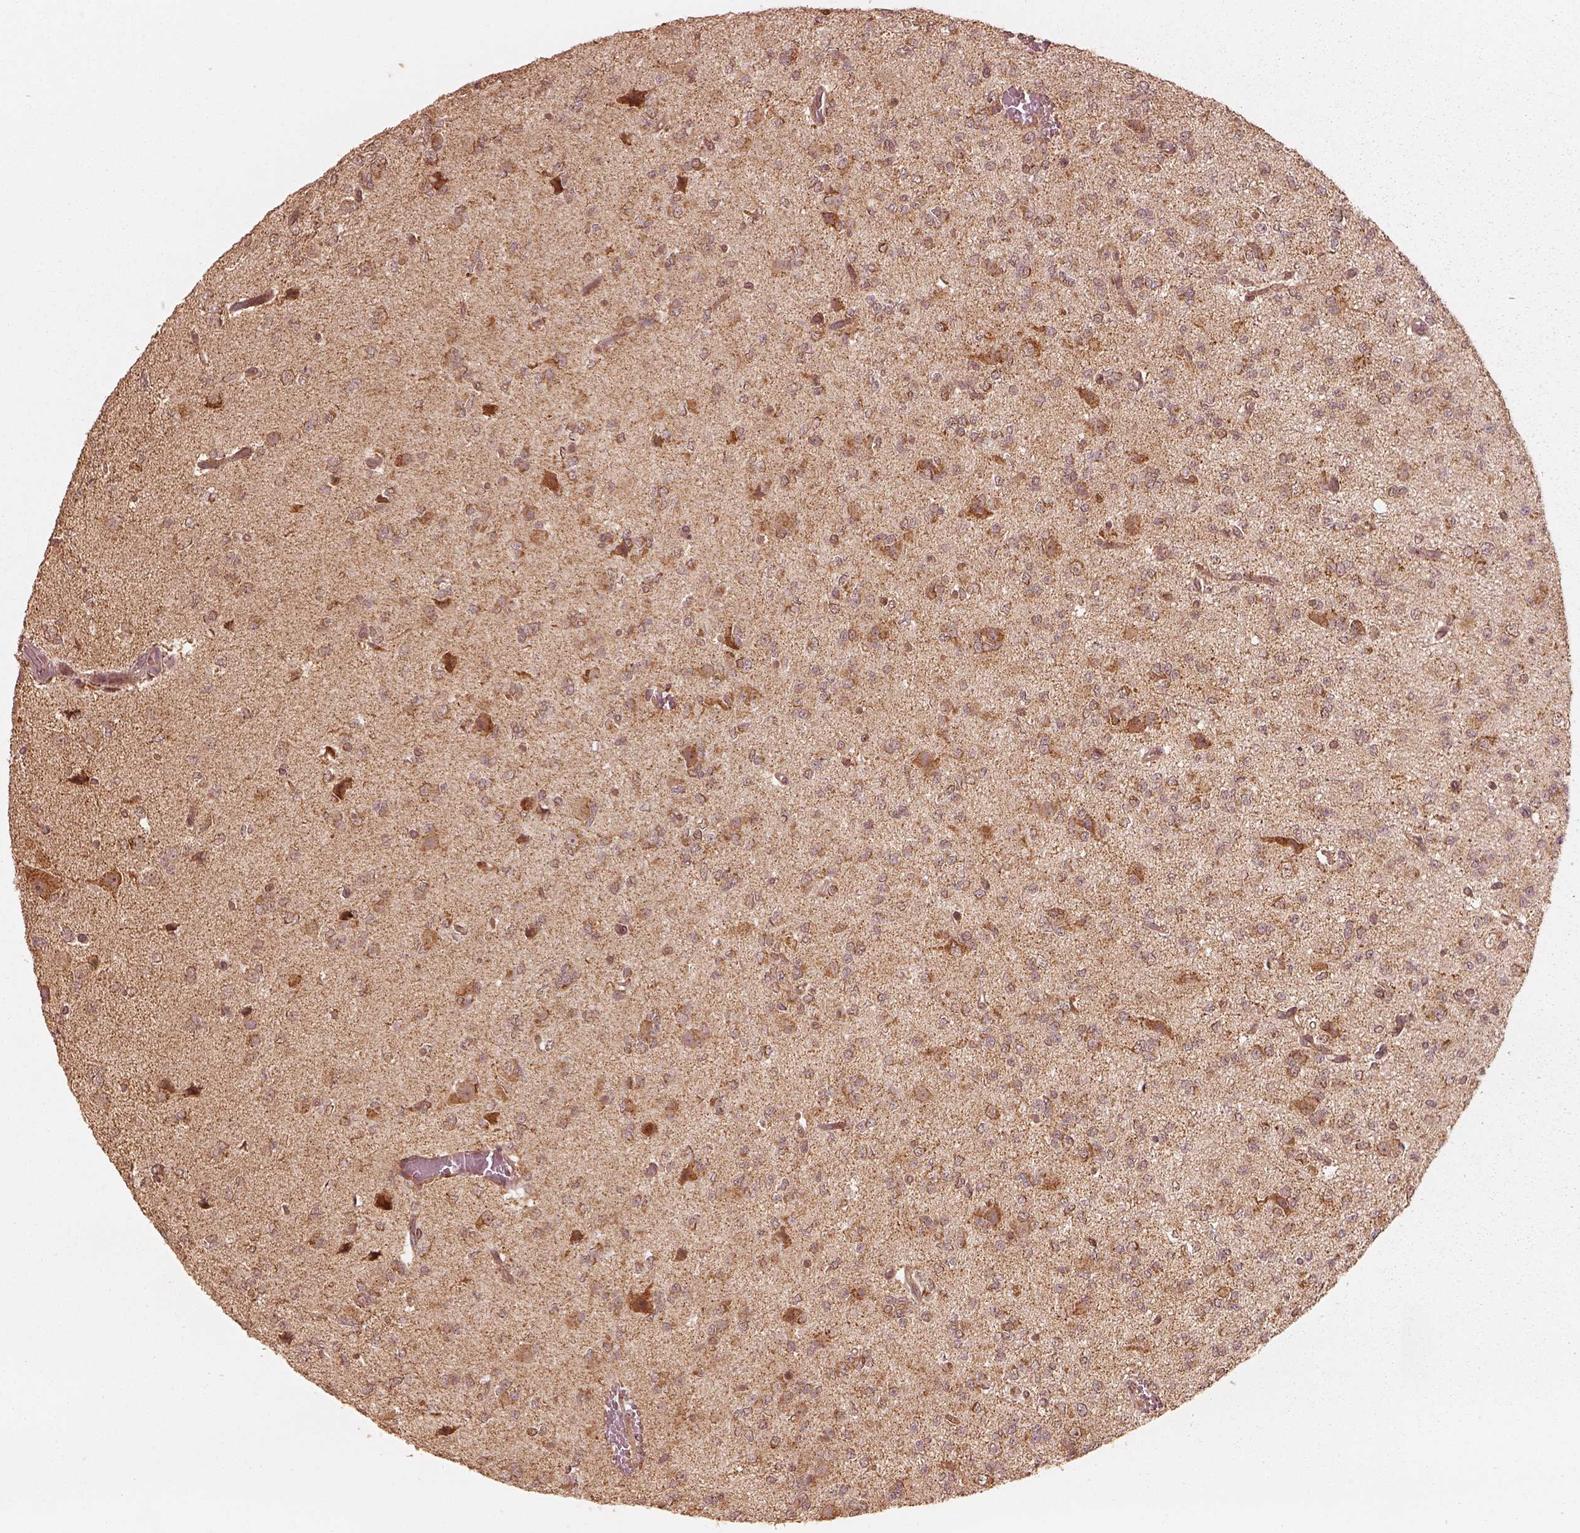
{"staining": {"intensity": "moderate", "quantity": ">75%", "location": "cytoplasmic/membranous"}, "tissue": "glioma", "cell_type": "Tumor cells", "image_type": "cancer", "snomed": [{"axis": "morphology", "description": "Glioma, malignant, Low grade"}, {"axis": "topography", "description": "Brain"}], "caption": "This histopathology image shows immunohistochemistry staining of human glioma, with medium moderate cytoplasmic/membranous expression in approximately >75% of tumor cells.", "gene": "DNAJC25", "patient": {"sex": "male", "age": 27}}